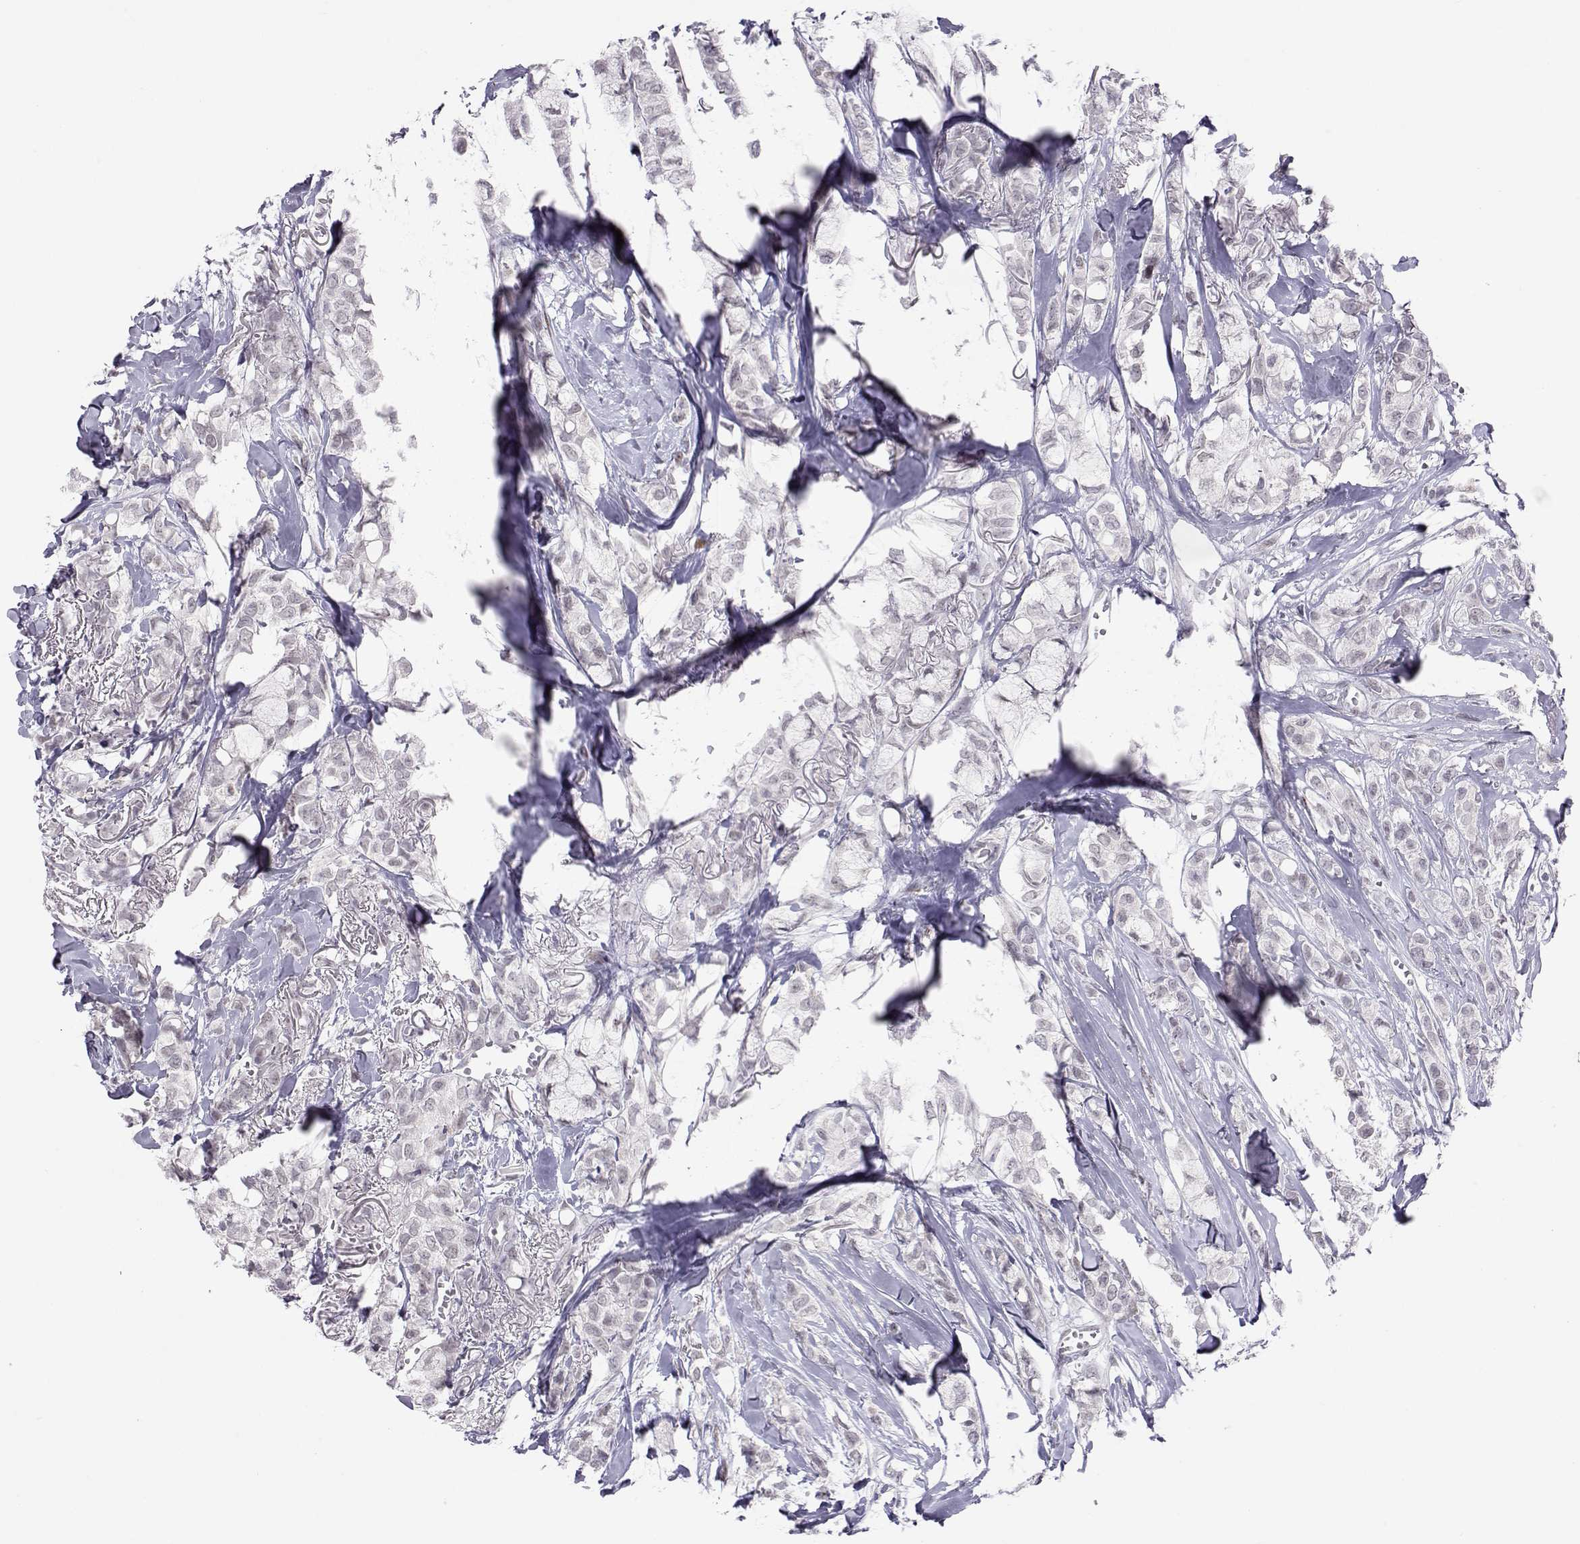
{"staining": {"intensity": "negative", "quantity": "none", "location": "none"}, "tissue": "breast cancer", "cell_type": "Tumor cells", "image_type": "cancer", "snomed": [{"axis": "morphology", "description": "Duct carcinoma"}, {"axis": "topography", "description": "Breast"}], "caption": "The histopathology image demonstrates no staining of tumor cells in breast cancer.", "gene": "SIX6", "patient": {"sex": "female", "age": 85}}